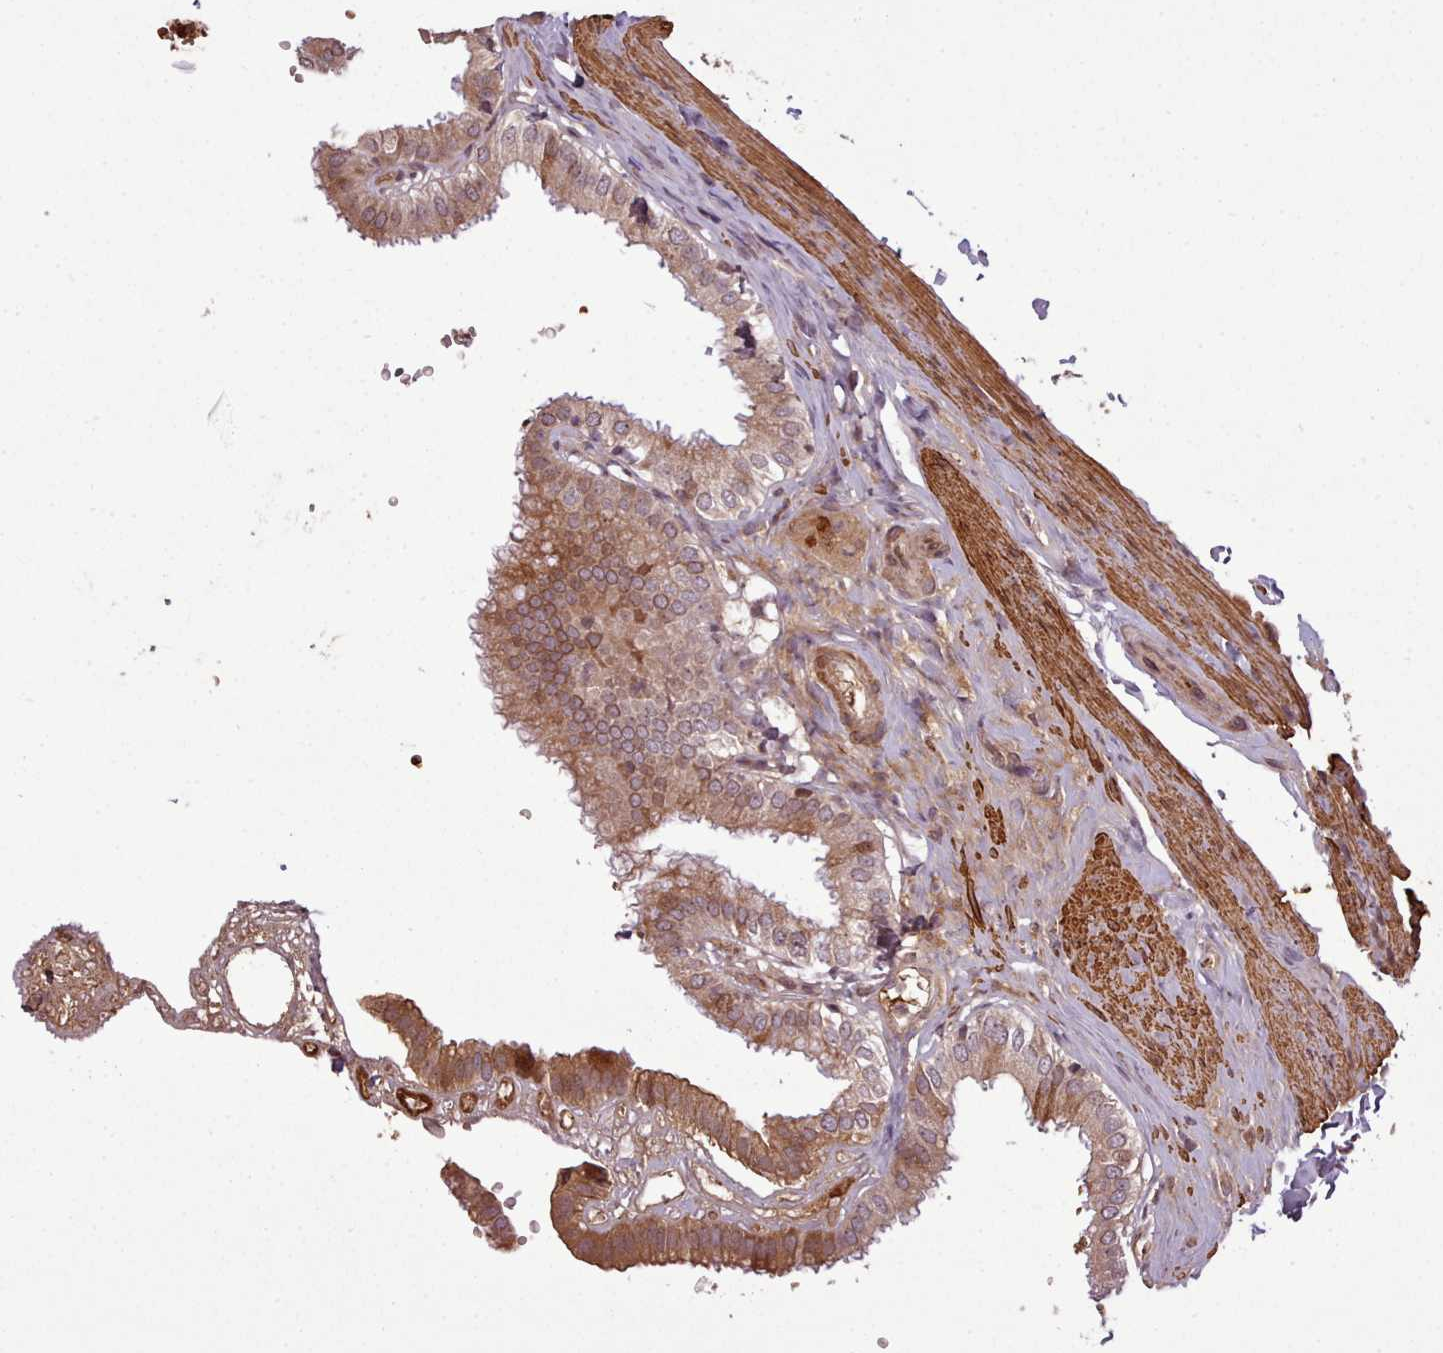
{"staining": {"intensity": "strong", "quantity": "25%-75%", "location": "cytoplasmic/membranous"}, "tissue": "gallbladder", "cell_type": "Glandular cells", "image_type": "normal", "snomed": [{"axis": "morphology", "description": "Normal tissue, NOS"}, {"axis": "topography", "description": "Gallbladder"}], "caption": "Protein expression analysis of unremarkable gallbladder demonstrates strong cytoplasmic/membranous staining in approximately 25%-75% of glandular cells.", "gene": "CABP1", "patient": {"sex": "female", "age": 61}}